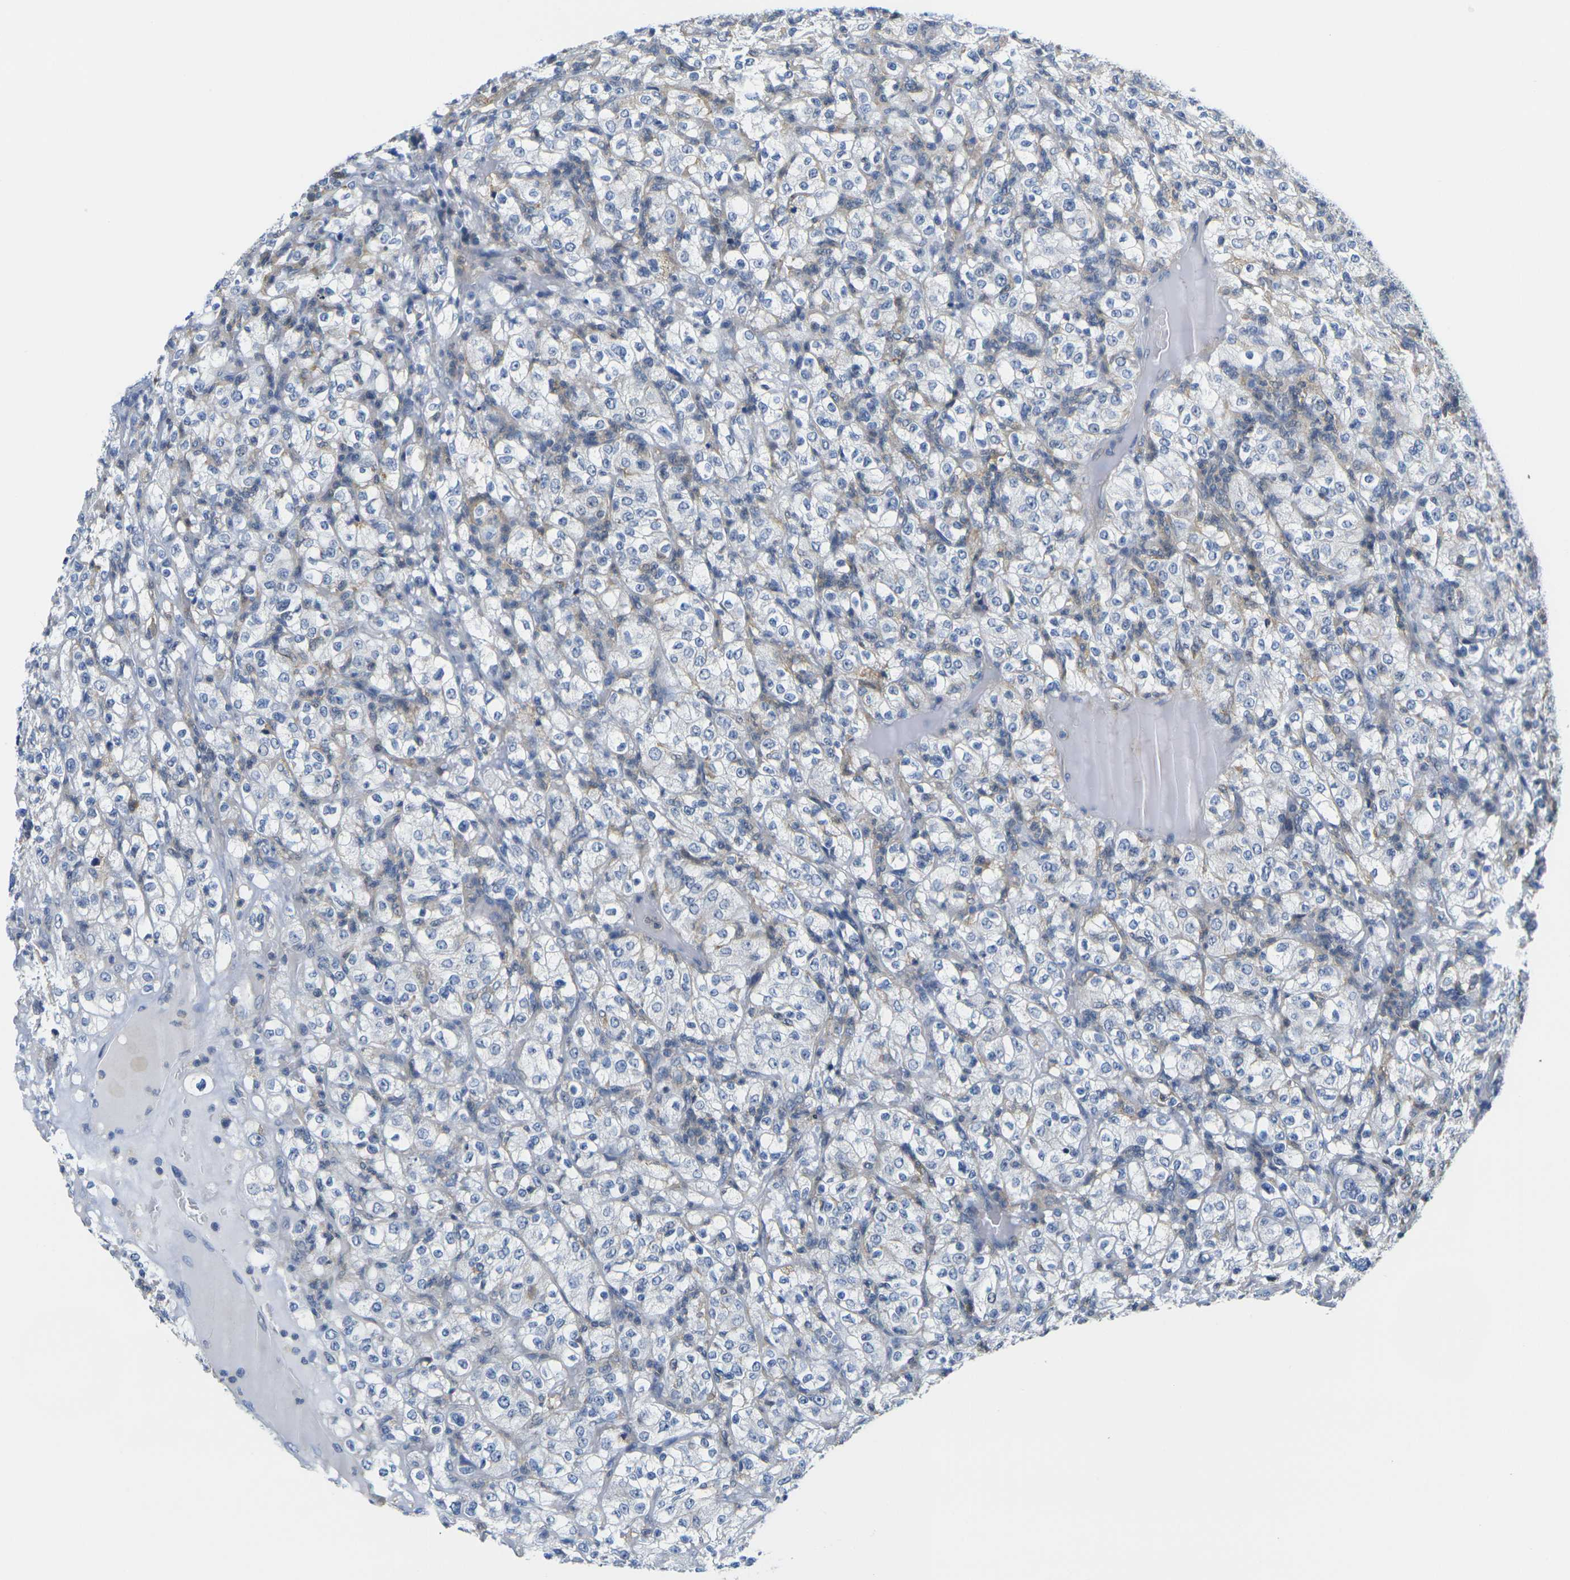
{"staining": {"intensity": "weak", "quantity": "<25%", "location": "cytoplasmic/membranous"}, "tissue": "renal cancer", "cell_type": "Tumor cells", "image_type": "cancer", "snomed": [{"axis": "morphology", "description": "Normal tissue, NOS"}, {"axis": "morphology", "description": "Adenocarcinoma, NOS"}, {"axis": "topography", "description": "Kidney"}], "caption": "Immunohistochemical staining of human adenocarcinoma (renal) demonstrates no significant staining in tumor cells.", "gene": "OTOF", "patient": {"sex": "female", "age": 72}}